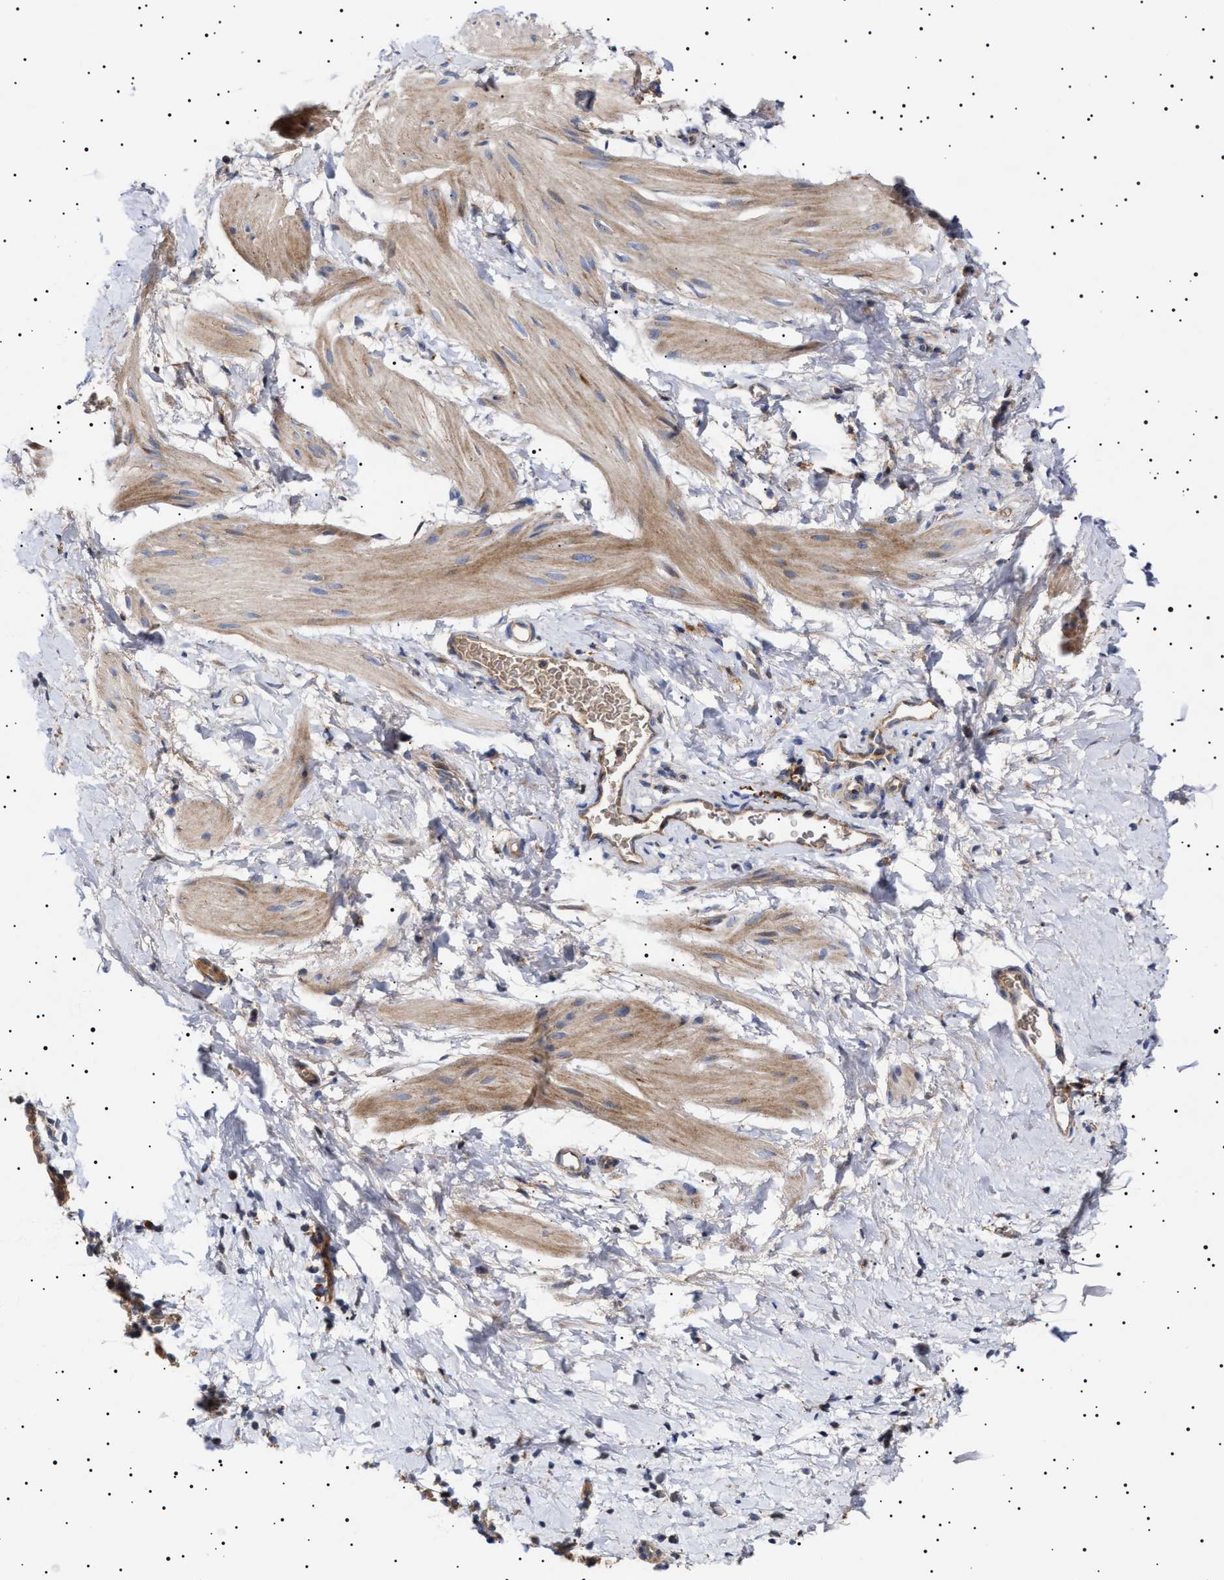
{"staining": {"intensity": "moderate", "quantity": "25%-75%", "location": "cytoplasmic/membranous"}, "tissue": "smooth muscle", "cell_type": "Smooth muscle cells", "image_type": "normal", "snomed": [{"axis": "morphology", "description": "Normal tissue, NOS"}, {"axis": "topography", "description": "Smooth muscle"}], "caption": "Immunohistochemistry of normal human smooth muscle shows medium levels of moderate cytoplasmic/membranous staining in approximately 25%-75% of smooth muscle cells.", "gene": "MRPL10", "patient": {"sex": "male", "age": 16}}